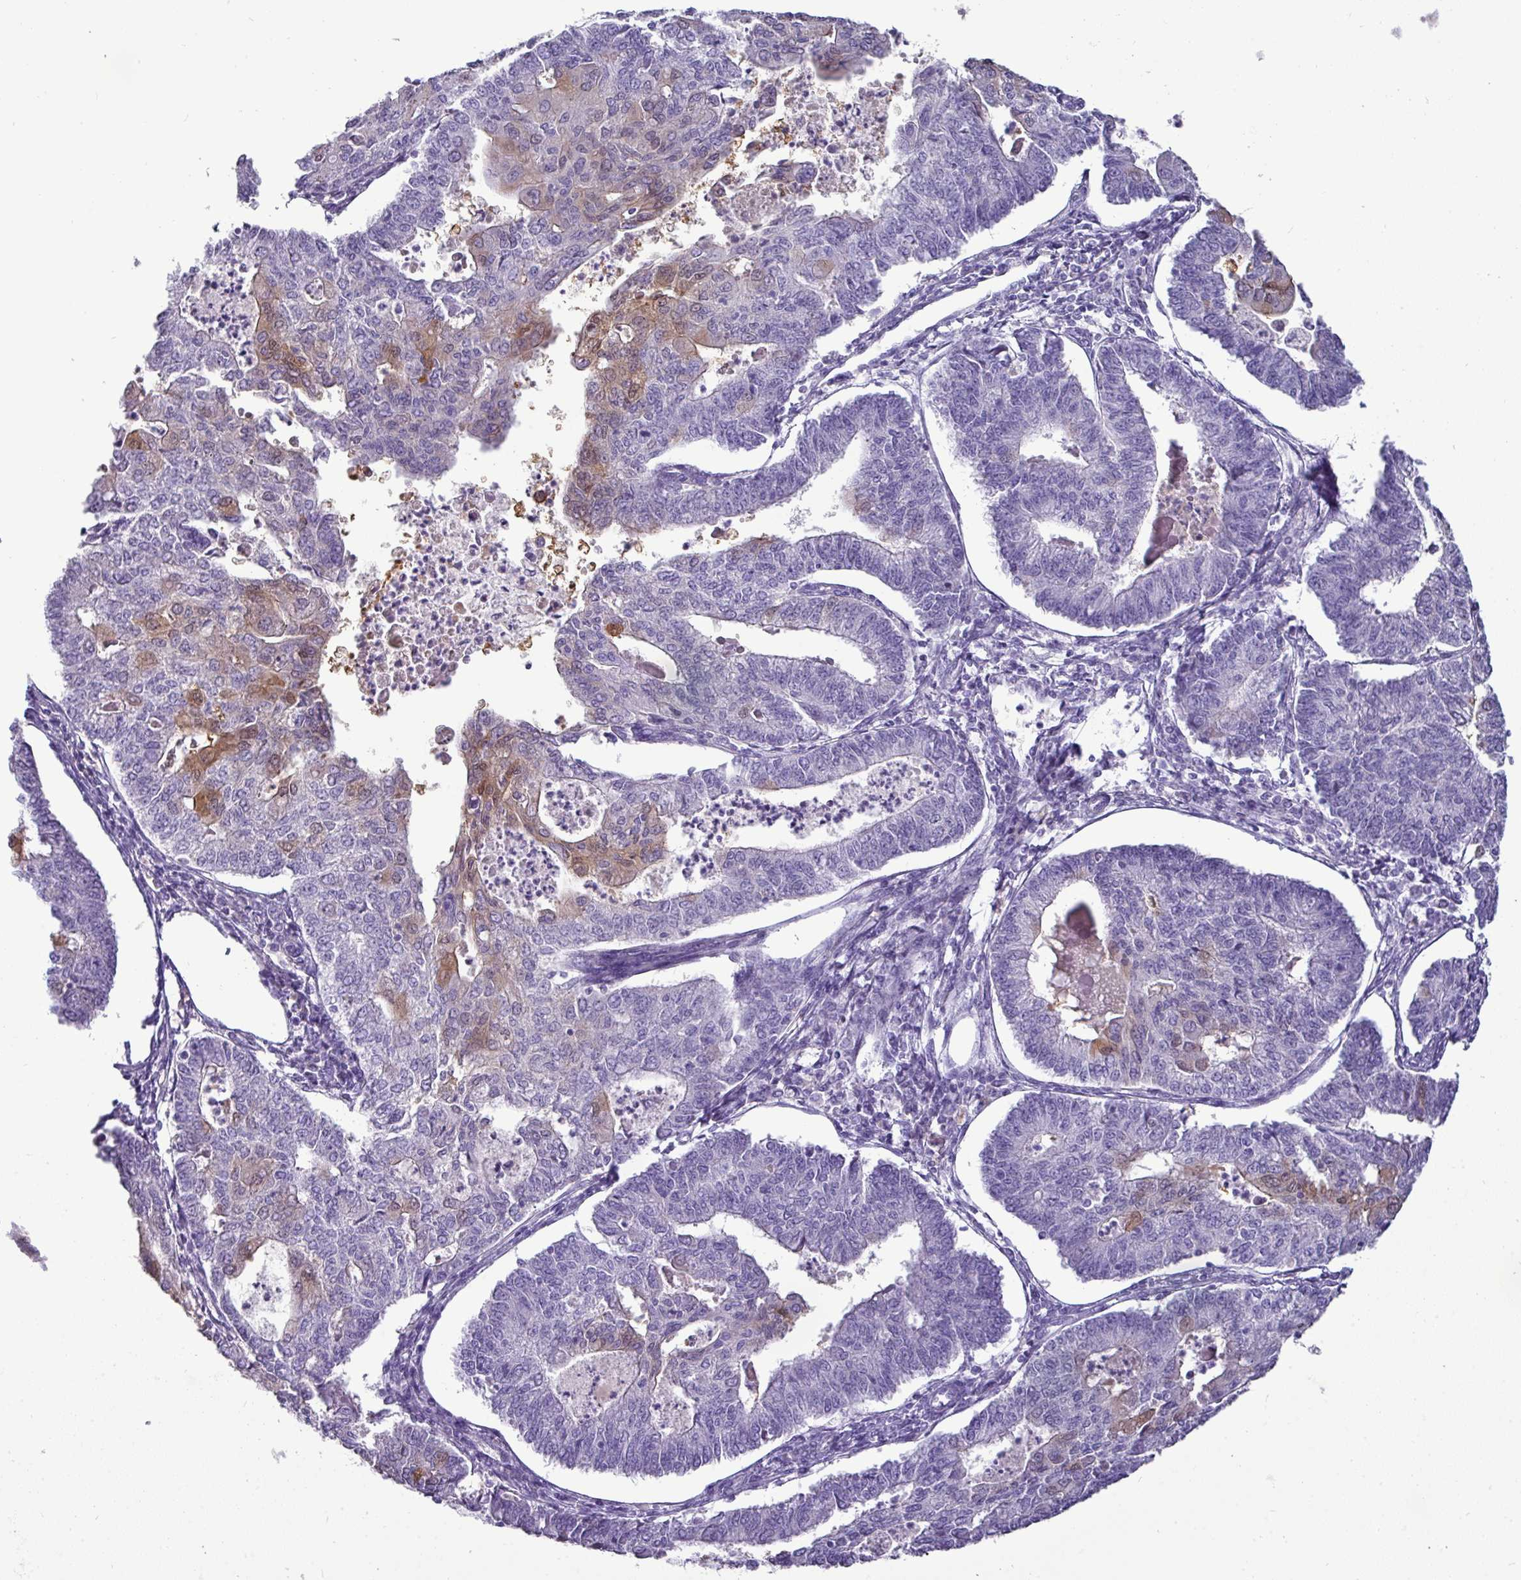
{"staining": {"intensity": "weak", "quantity": "<25%", "location": "cytoplasmic/membranous"}, "tissue": "endometrial cancer", "cell_type": "Tumor cells", "image_type": "cancer", "snomed": [{"axis": "morphology", "description": "Adenocarcinoma, NOS"}, {"axis": "topography", "description": "Endometrium"}], "caption": "IHC of human endometrial cancer reveals no staining in tumor cells.", "gene": "GSTA3", "patient": {"sex": "female", "age": 56}}